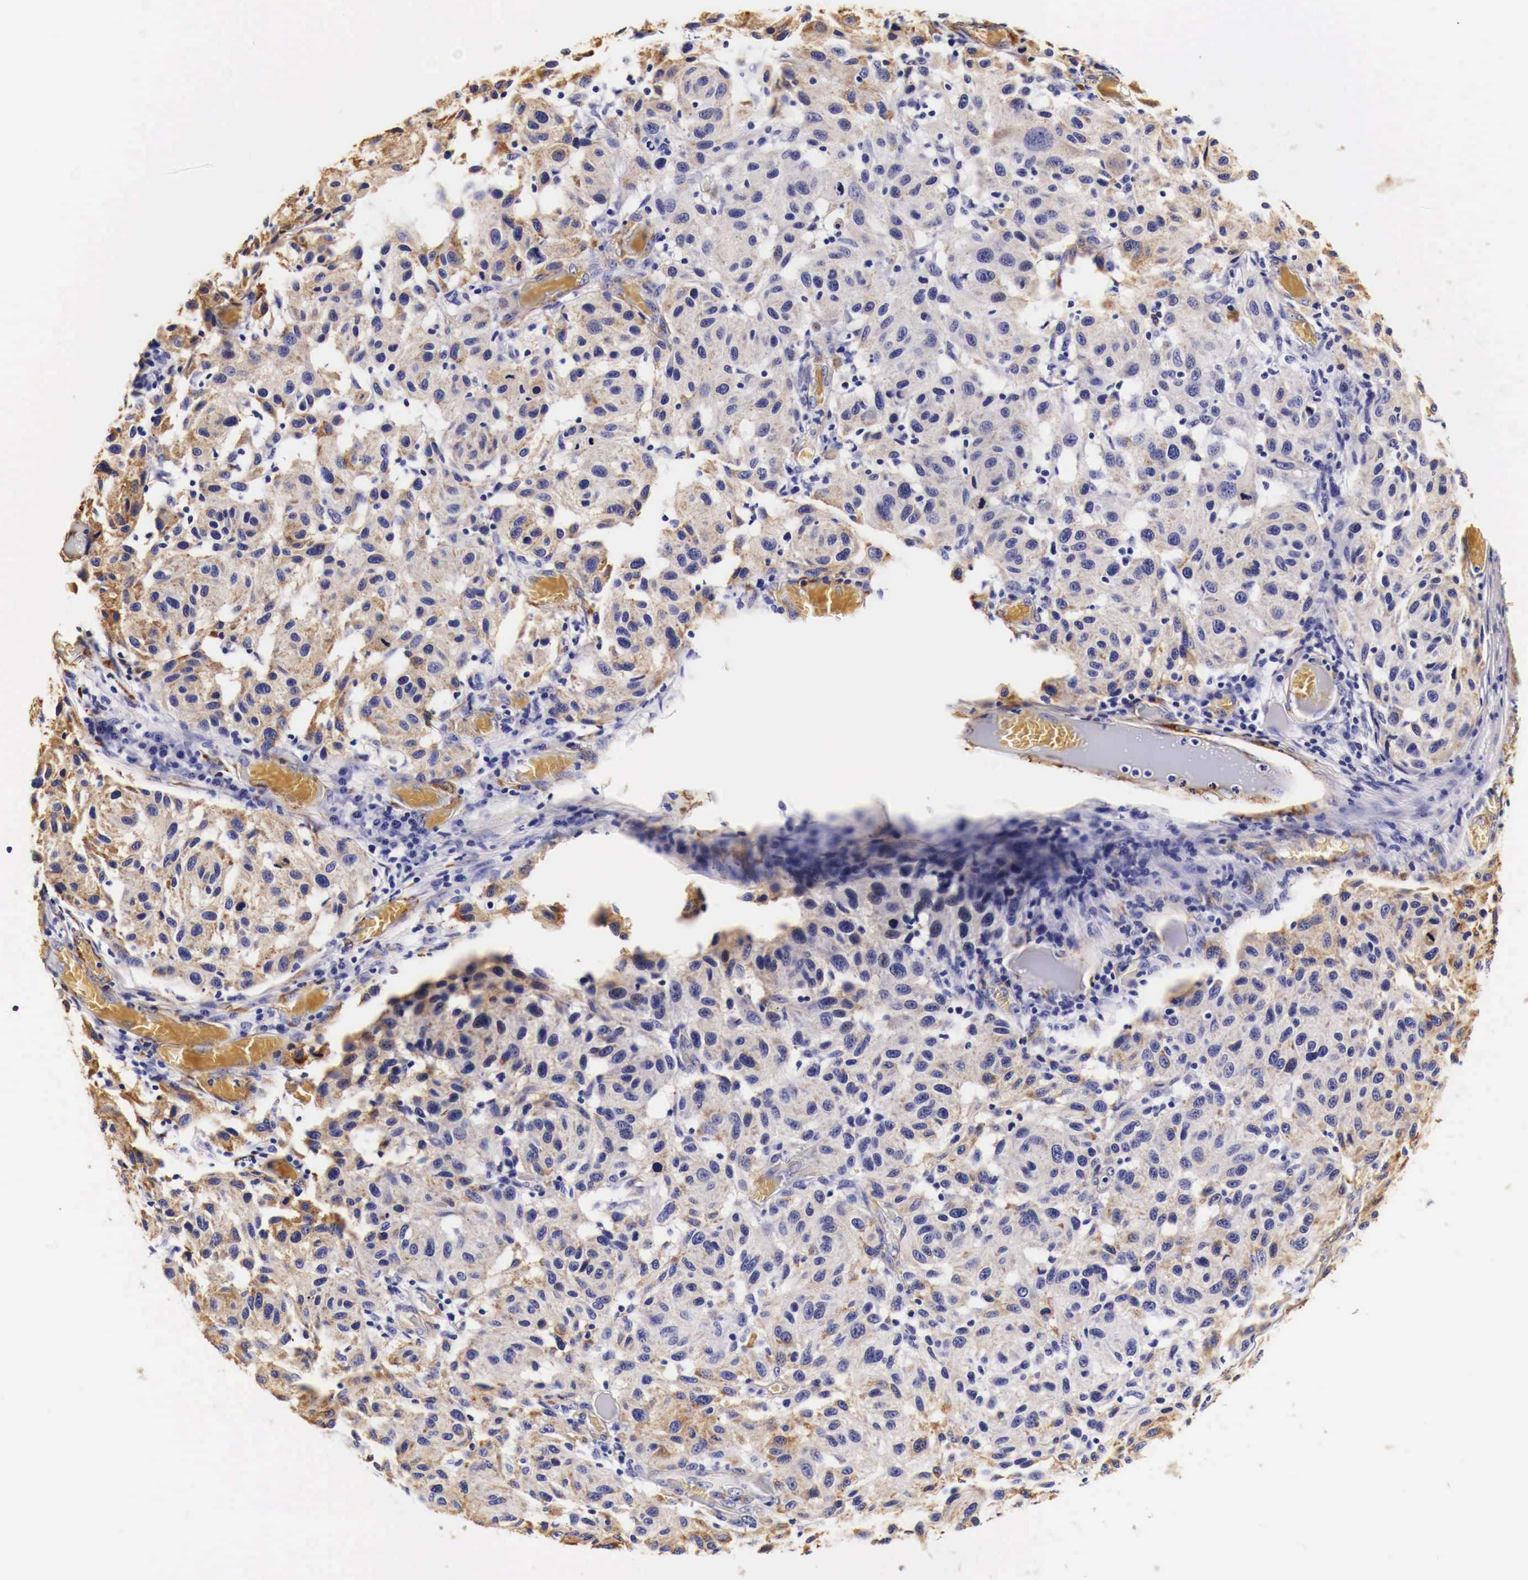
{"staining": {"intensity": "strong", "quantity": ">75%", "location": "cytoplasmic/membranous"}, "tissue": "melanoma", "cell_type": "Tumor cells", "image_type": "cancer", "snomed": [{"axis": "morphology", "description": "Malignant melanoma, NOS"}, {"axis": "topography", "description": "Skin"}], "caption": "Immunohistochemical staining of malignant melanoma displays strong cytoplasmic/membranous protein staining in approximately >75% of tumor cells.", "gene": "LAMB2", "patient": {"sex": "female", "age": 77}}